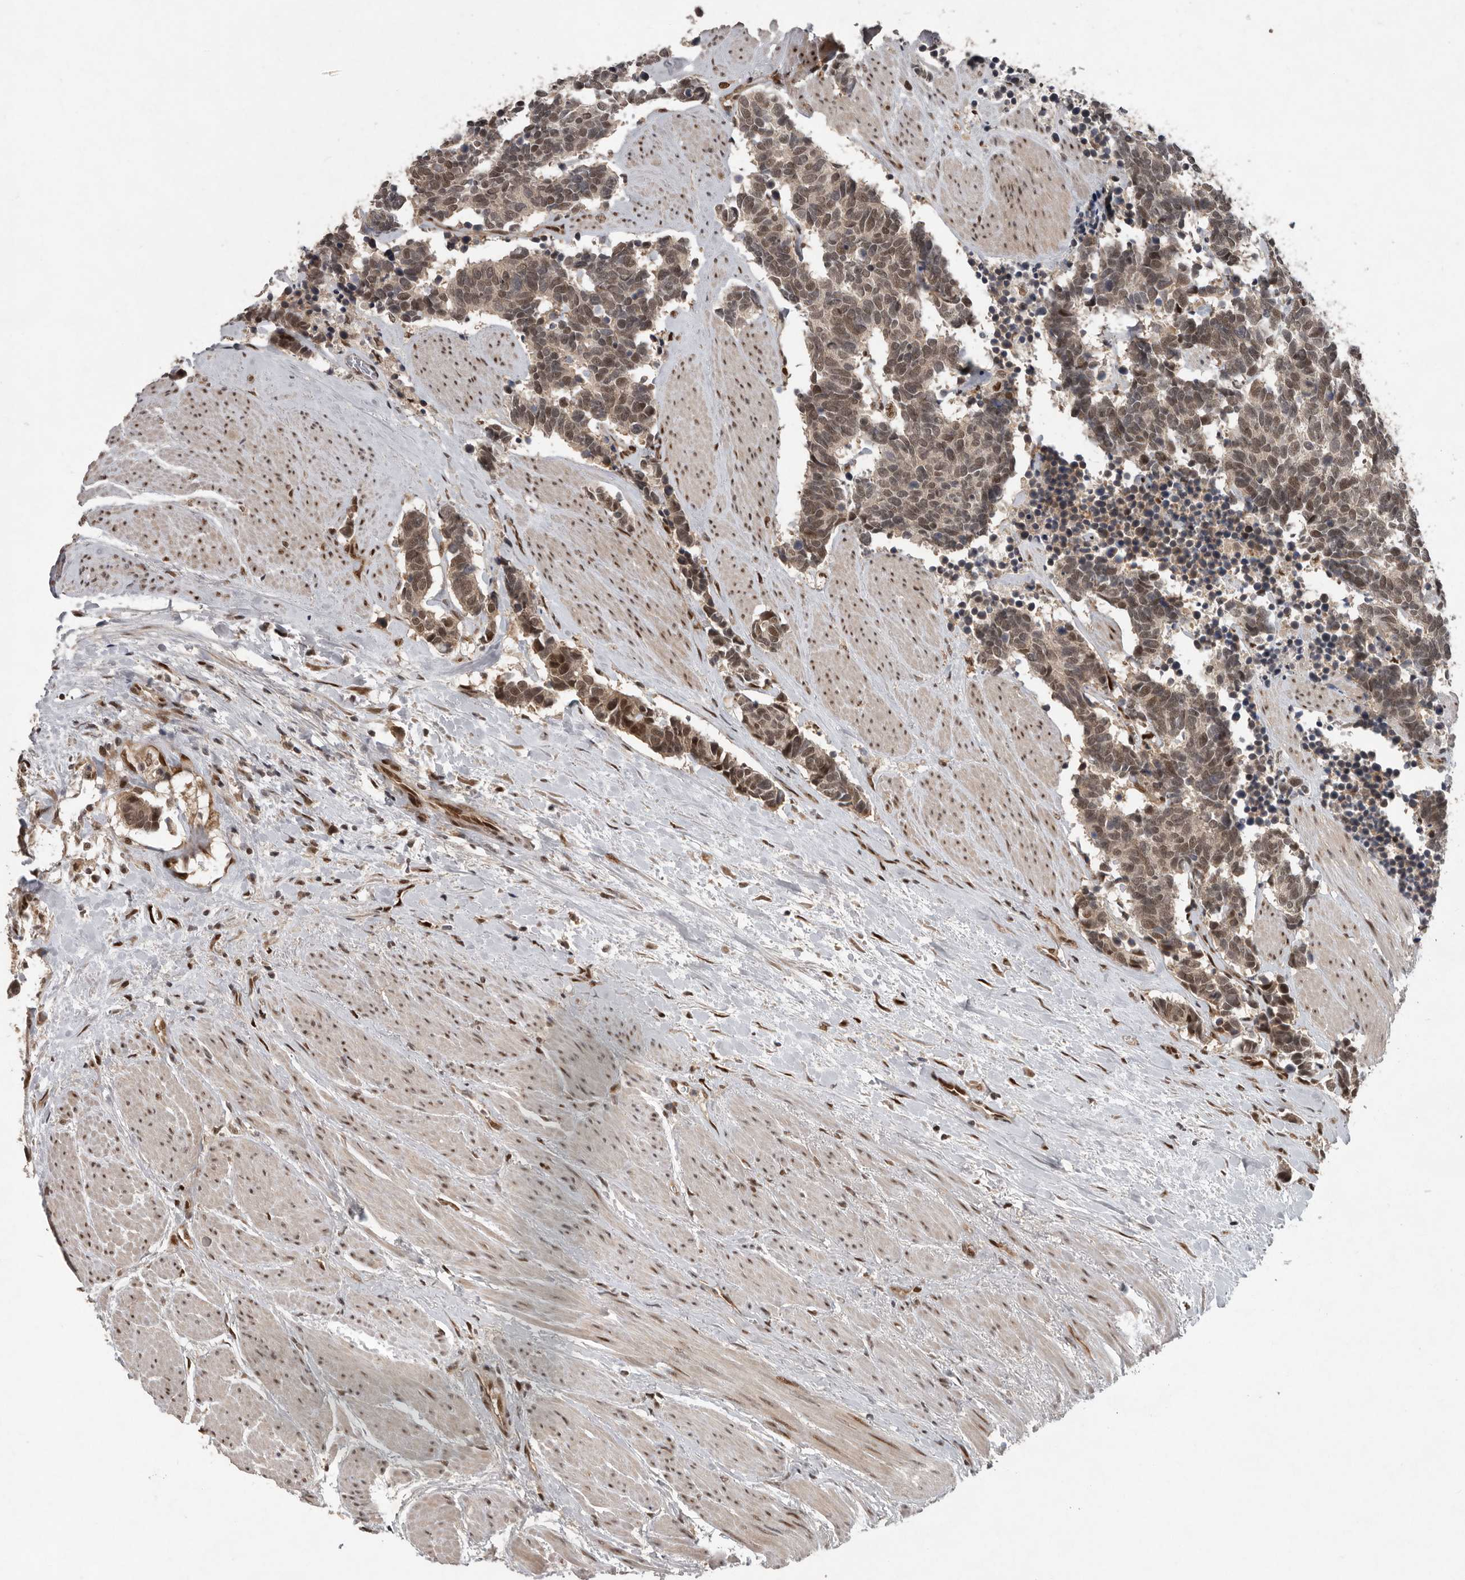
{"staining": {"intensity": "weak", "quantity": ">75%", "location": "cytoplasmic/membranous,nuclear"}, "tissue": "carcinoid", "cell_type": "Tumor cells", "image_type": "cancer", "snomed": [{"axis": "morphology", "description": "Carcinoma, NOS"}, {"axis": "morphology", "description": "Carcinoid, malignant, NOS"}, {"axis": "topography", "description": "Urinary bladder"}], "caption": "Human carcinoid stained with a brown dye displays weak cytoplasmic/membranous and nuclear positive positivity in approximately >75% of tumor cells.", "gene": "CDC27", "patient": {"sex": "male", "age": 57}}